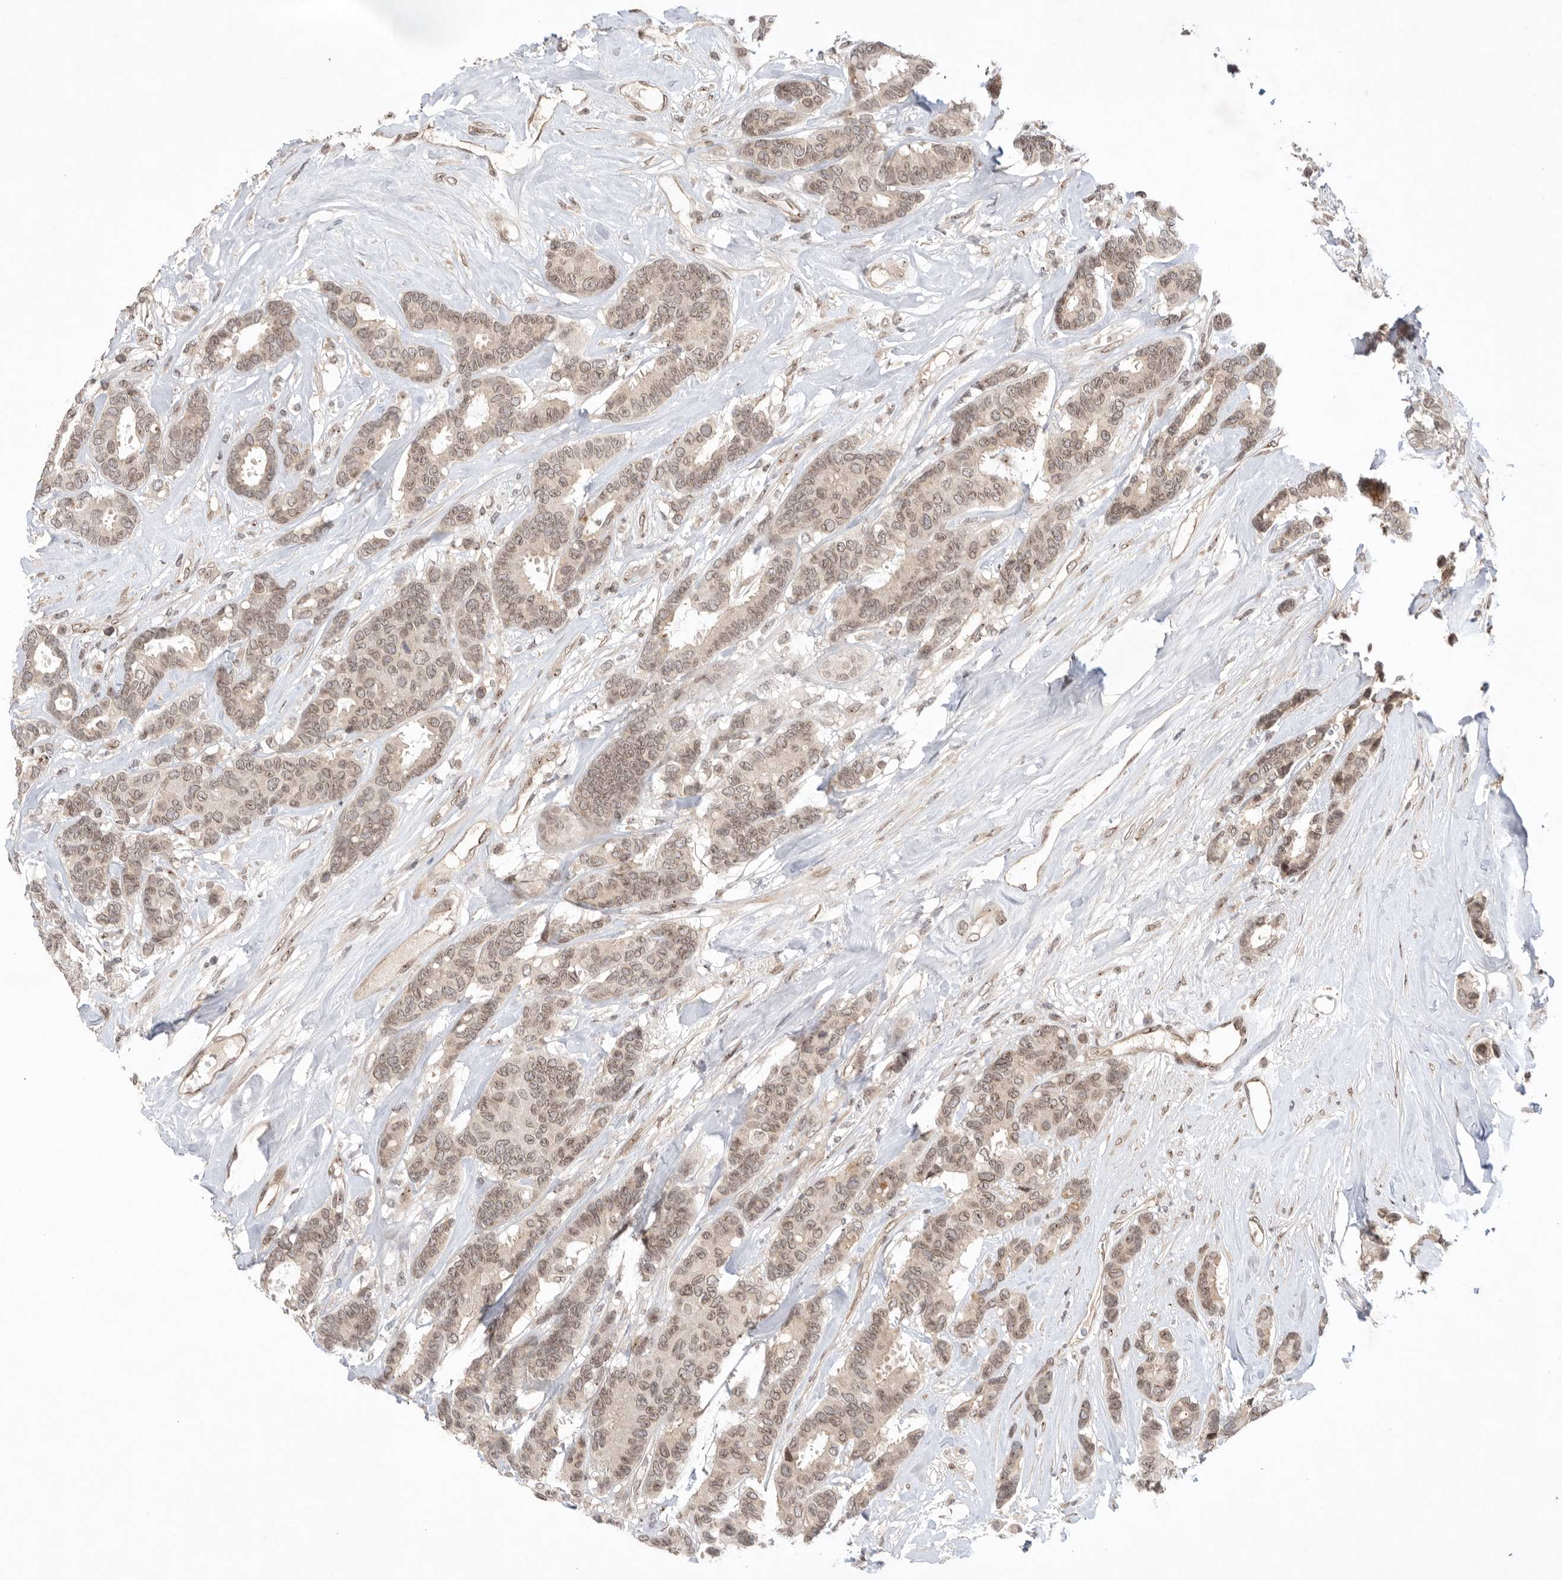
{"staining": {"intensity": "weak", "quantity": "25%-75%", "location": "nuclear"}, "tissue": "breast cancer", "cell_type": "Tumor cells", "image_type": "cancer", "snomed": [{"axis": "morphology", "description": "Duct carcinoma"}, {"axis": "topography", "description": "Breast"}], "caption": "Weak nuclear expression is seen in about 25%-75% of tumor cells in intraductal carcinoma (breast).", "gene": "LEMD3", "patient": {"sex": "female", "age": 87}}